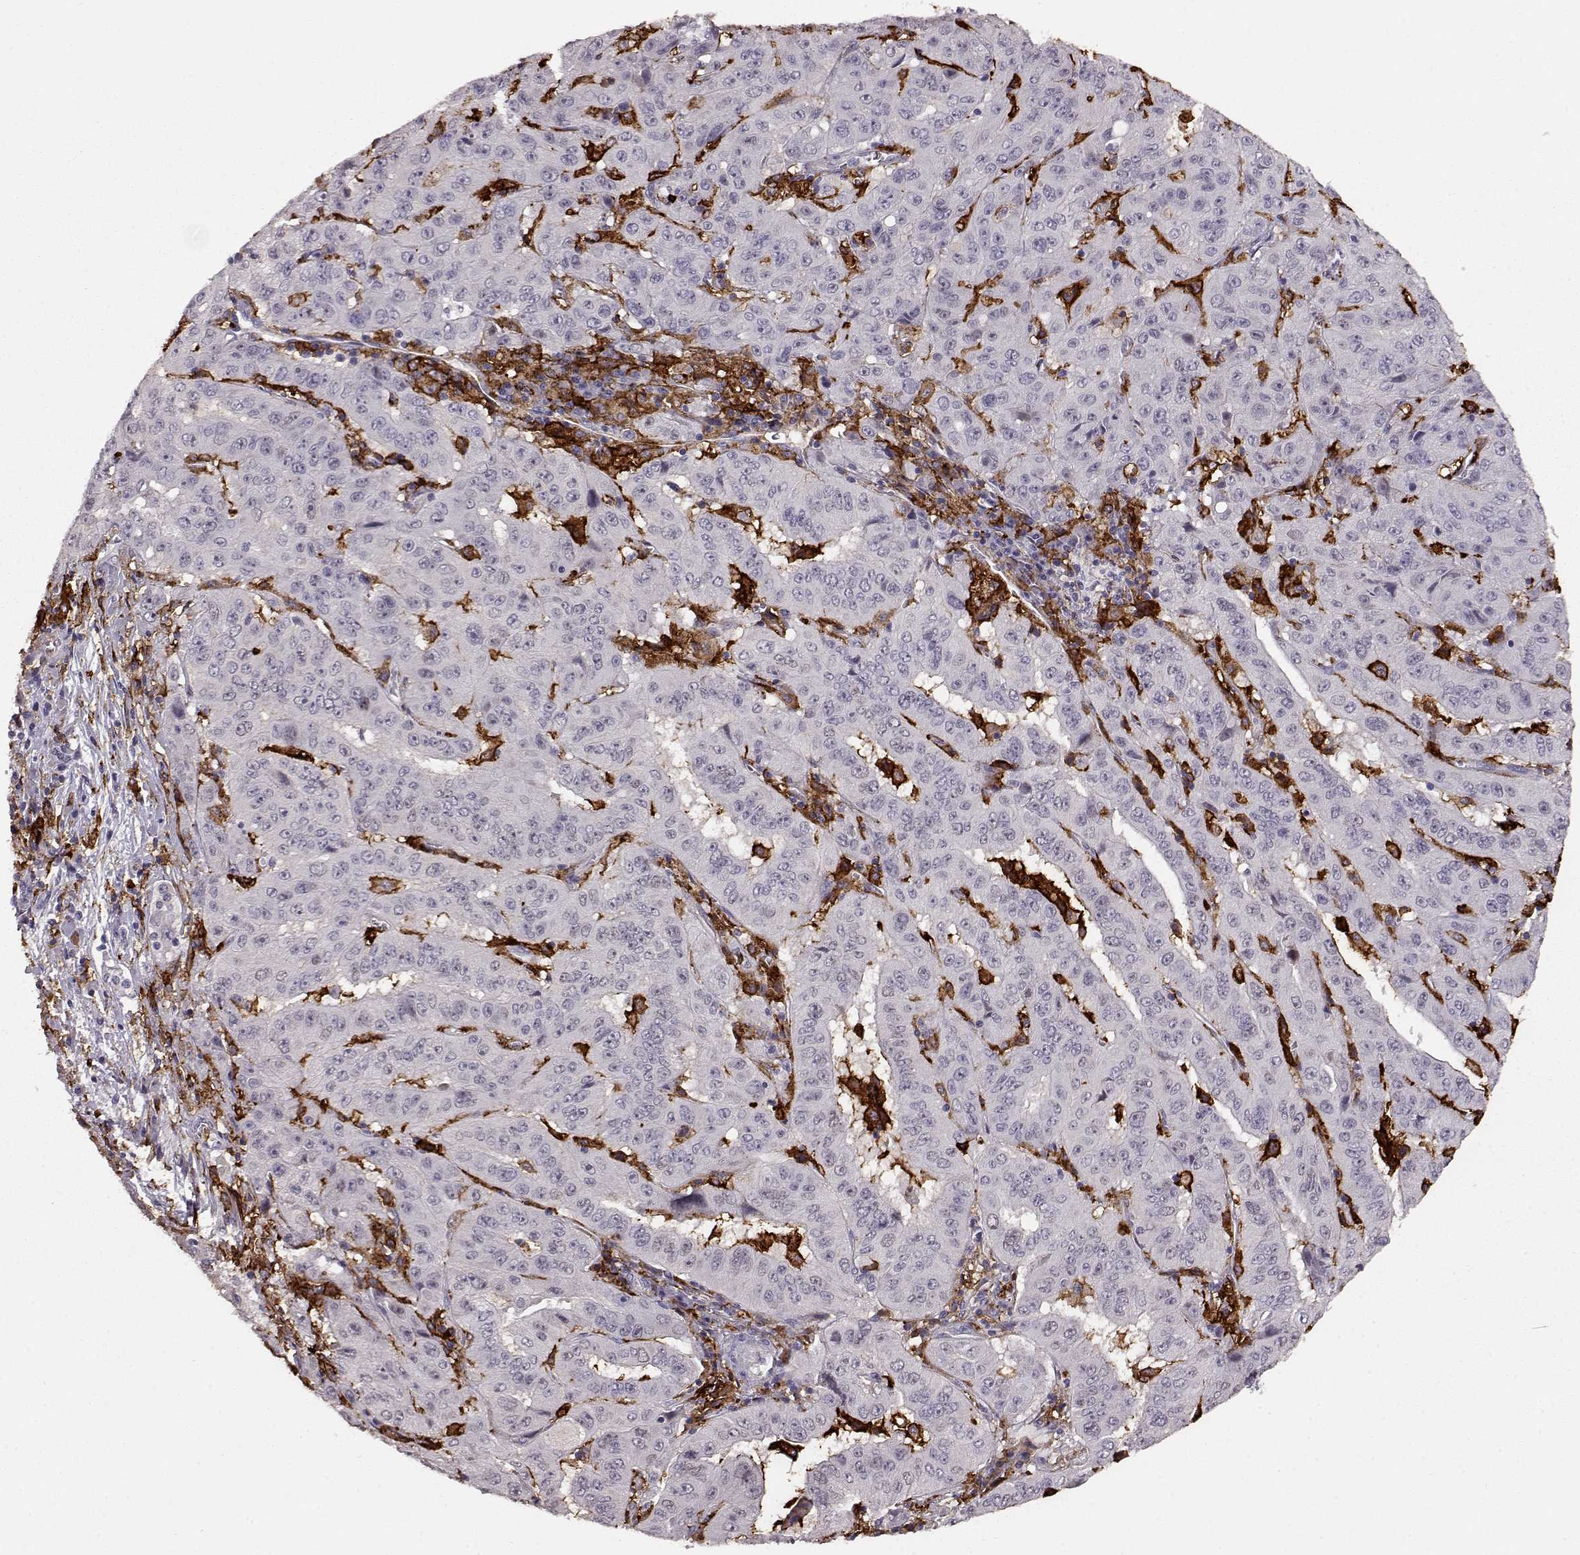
{"staining": {"intensity": "negative", "quantity": "none", "location": "none"}, "tissue": "pancreatic cancer", "cell_type": "Tumor cells", "image_type": "cancer", "snomed": [{"axis": "morphology", "description": "Adenocarcinoma, NOS"}, {"axis": "topography", "description": "Pancreas"}], "caption": "Adenocarcinoma (pancreatic) was stained to show a protein in brown. There is no significant positivity in tumor cells.", "gene": "CCNF", "patient": {"sex": "male", "age": 63}}